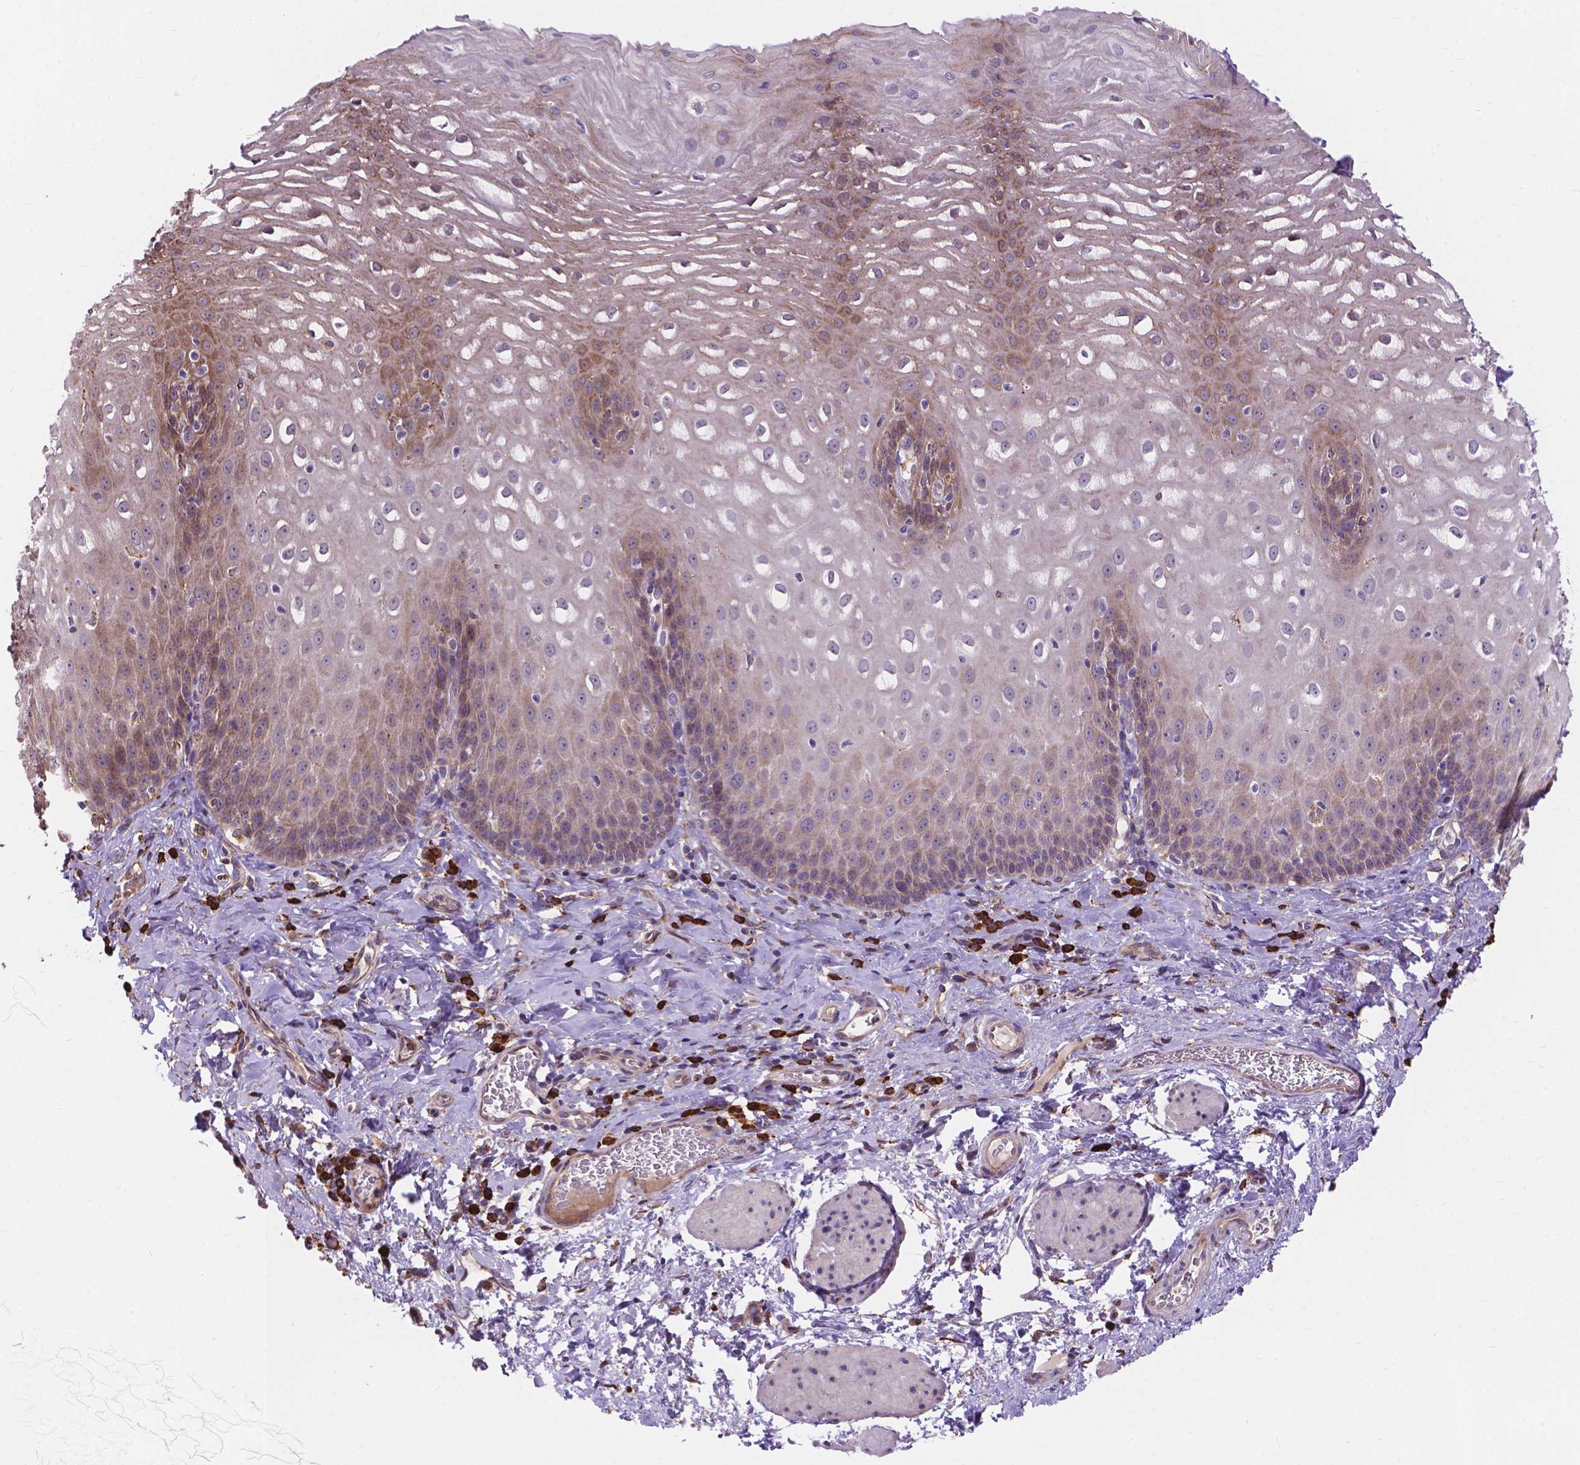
{"staining": {"intensity": "weak", "quantity": "<25%", "location": "cytoplasmic/membranous"}, "tissue": "esophagus", "cell_type": "Squamous epithelial cells", "image_type": "normal", "snomed": [{"axis": "morphology", "description": "Normal tissue, NOS"}, {"axis": "topography", "description": "Esophagus"}], "caption": "Immunohistochemical staining of benign human esophagus reveals no significant staining in squamous epithelial cells.", "gene": "IPO11", "patient": {"sex": "male", "age": 68}}